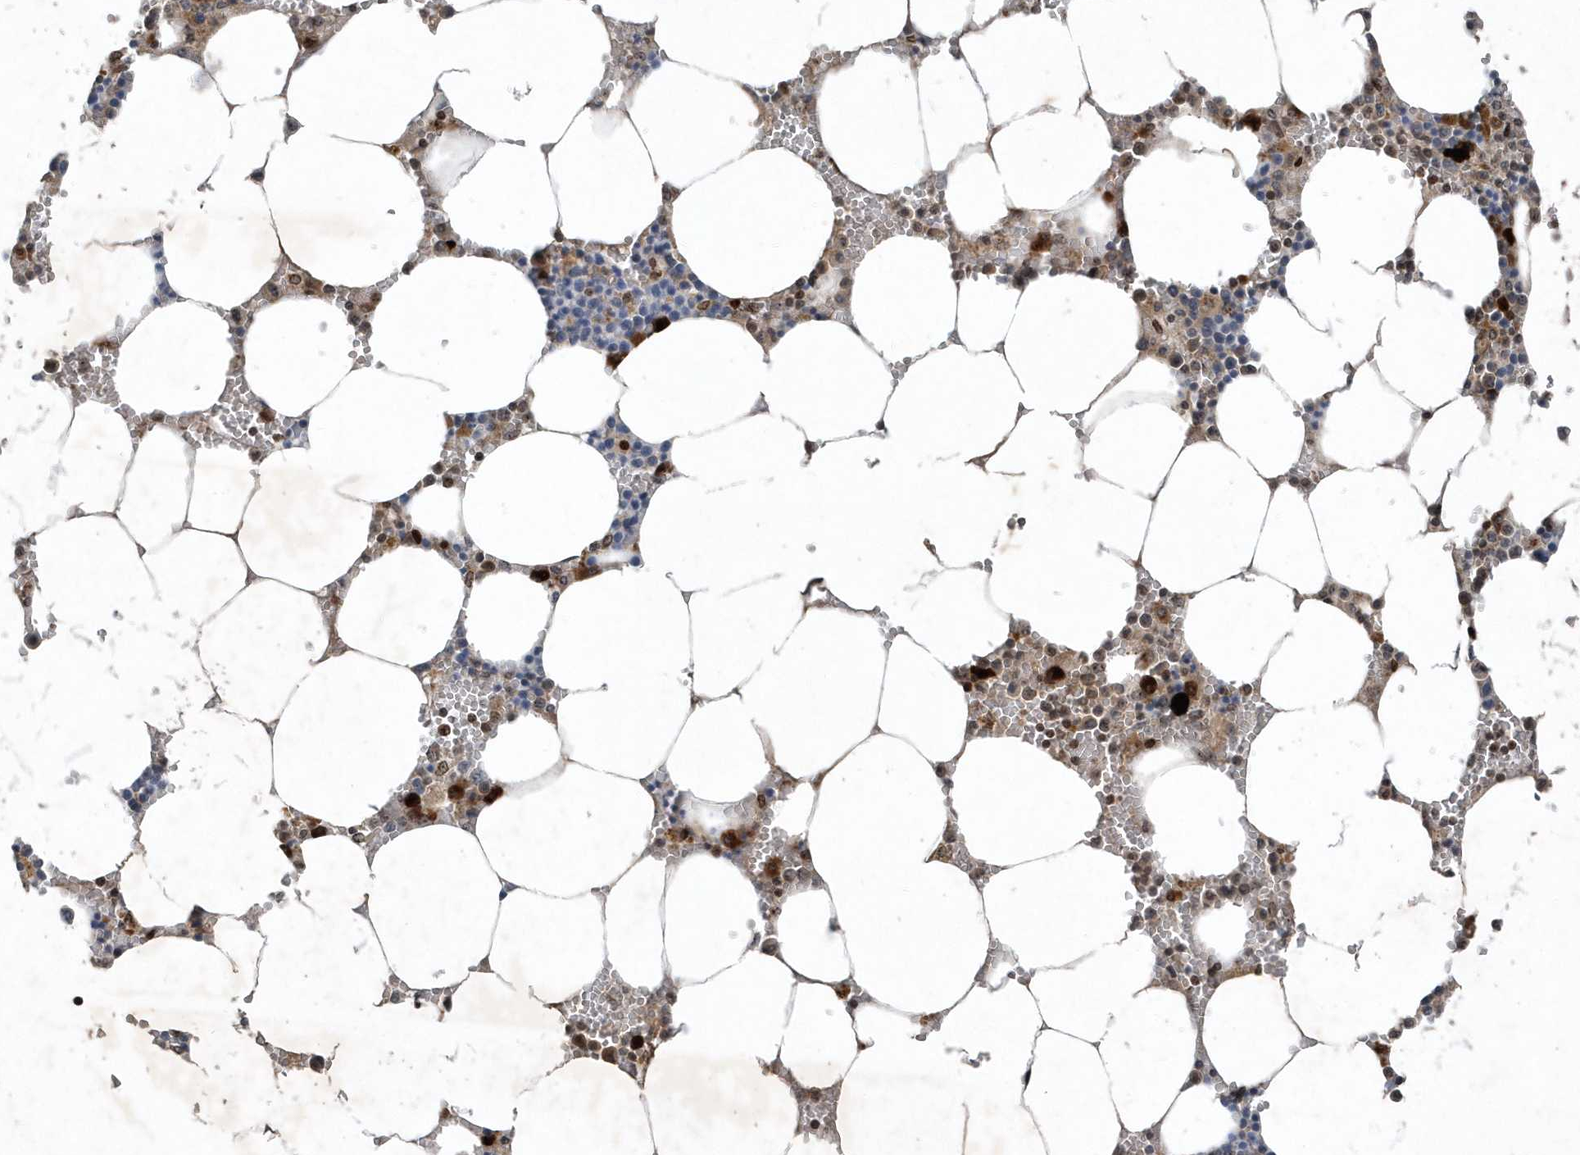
{"staining": {"intensity": "negative", "quantity": "none", "location": "none"}, "tissue": "bone marrow", "cell_type": "Hematopoietic cells", "image_type": "normal", "snomed": [{"axis": "morphology", "description": "Normal tissue, NOS"}, {"axis": "topography", "description": "Bone marrow"}], "caption": "Image shows no significant protein staining in hematopoietic cells of normal bone marrow. The staining was performed using DAB (3,3'-diaminobenzidine) to visualize the protein expression in brown, while the nuclei were stained in blue with hematoxylin (Magnification: 20x).", "gene": "QTRT2", "patient": {"sex": "male", "age": 70}}